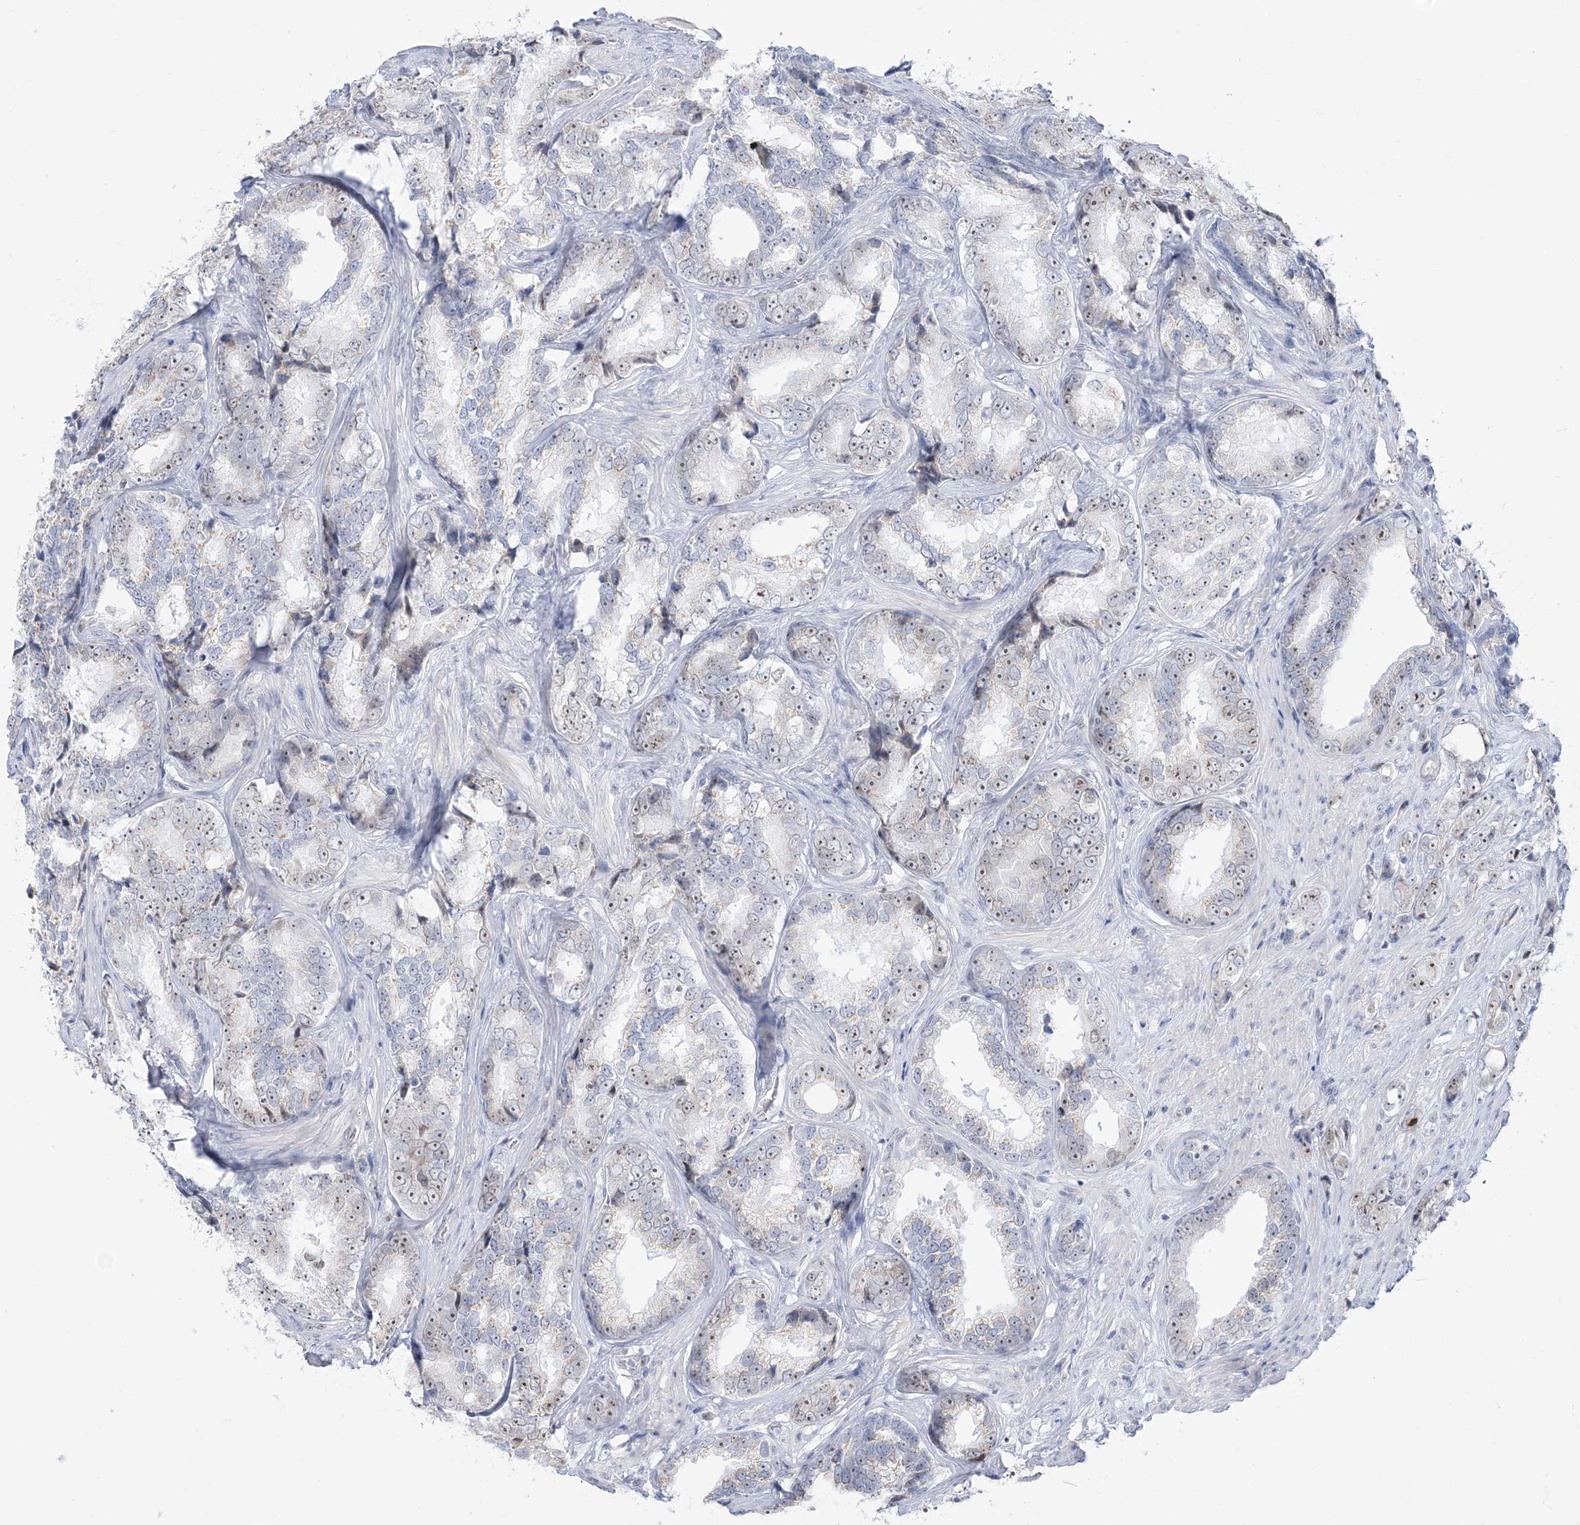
{"staining": {"intensity": "weak", "quantity": "25%-75%", "location": "nuclear"}, "tissue": "prostate cancer", "cell_type": "Tumor cells", "image_type": "cancer", "snomed": [{"axis": "morphology", "description": "Adenocarcinoma, High grade"}, {"axis": "topography", "description": "Prostate"}], "caption": "Protein staining of prostate adenocarcinoma (high-grade) tissue shows weak nuclear positivity in about 25%-75% of tumor cells.", "gene": "DDX21", "patient": {"sex": "male", "age": 66}}